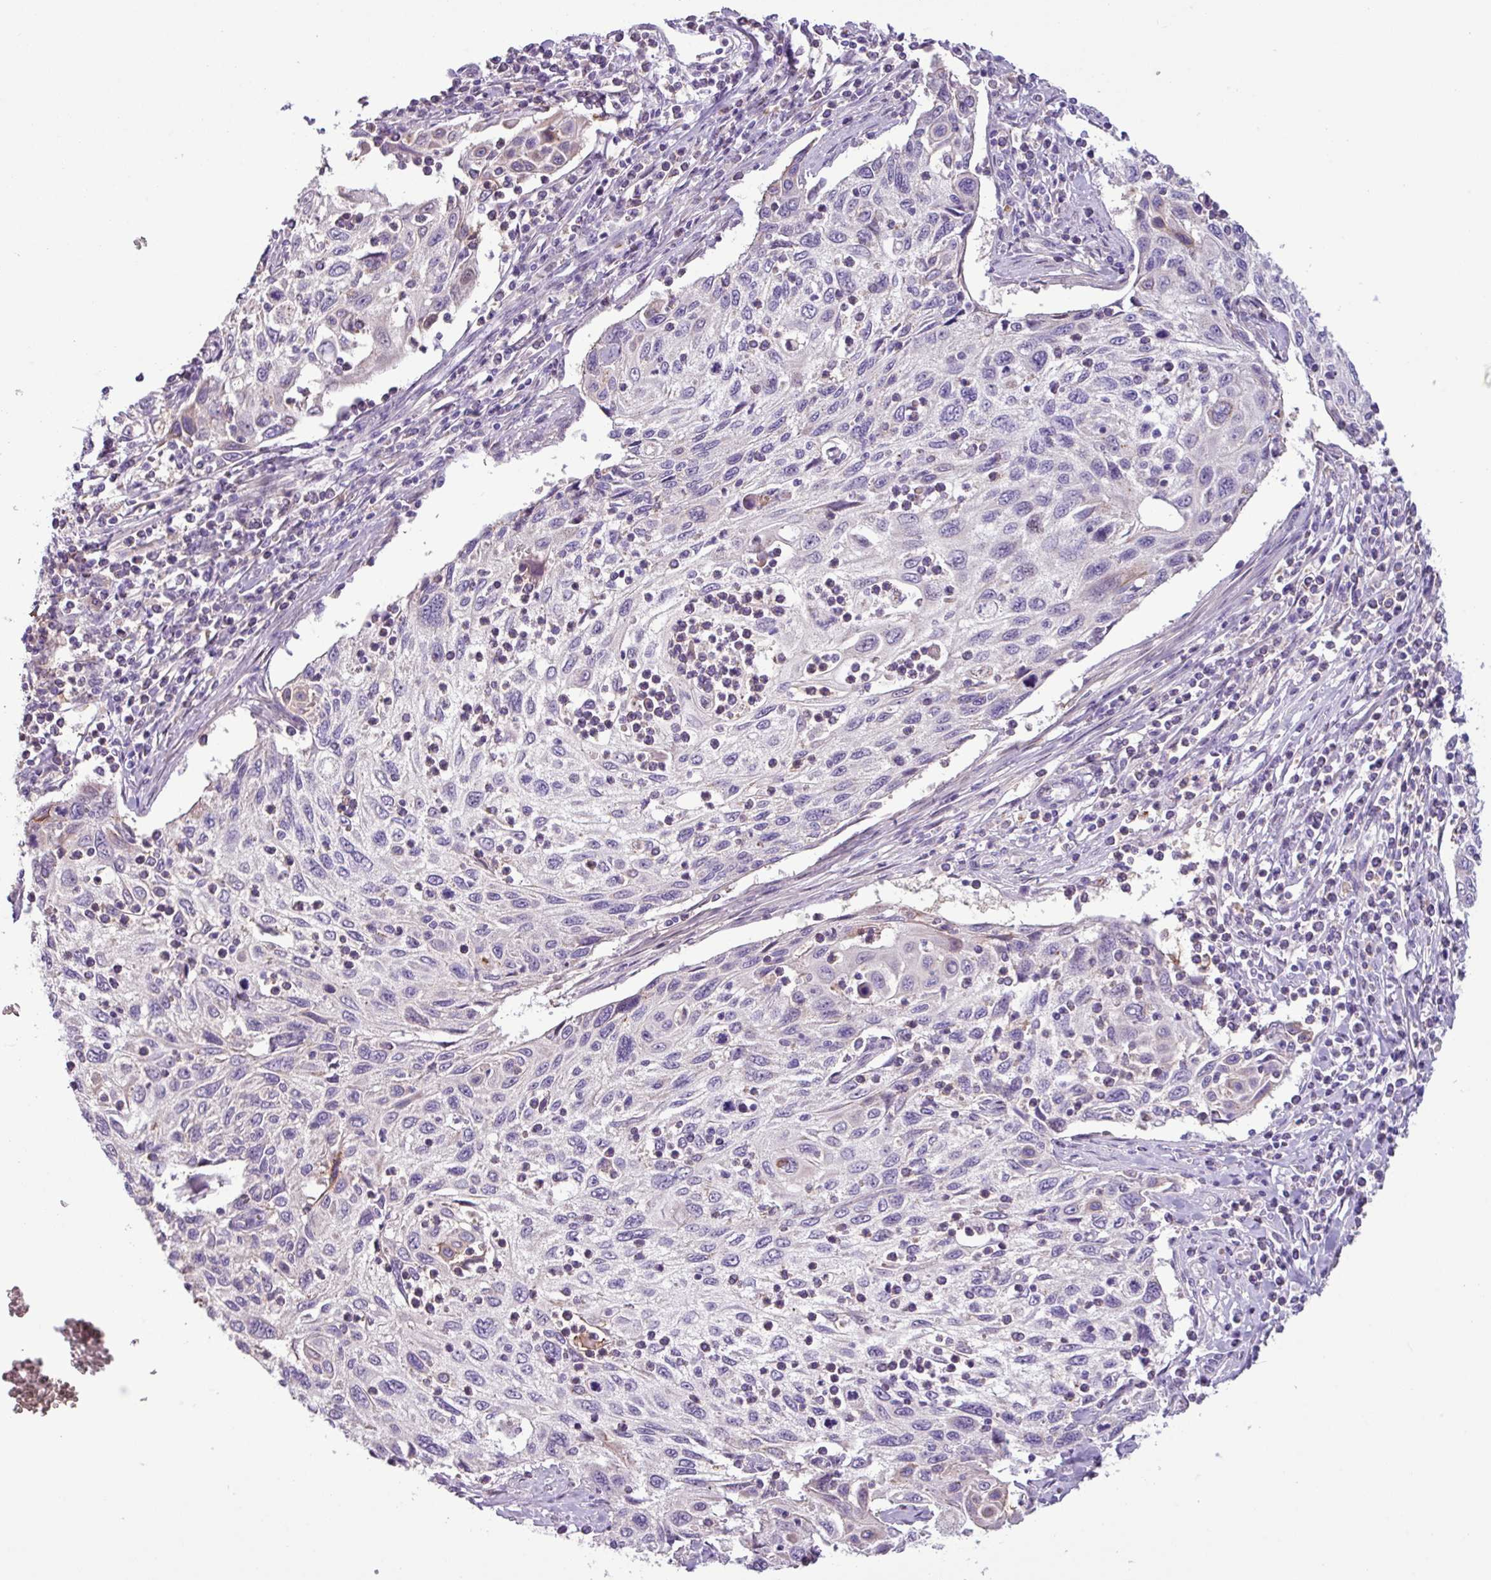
{"staining": {"intensity": "weak", "quantity": "<25%", "location": "cytoplasmic/membranous"}, "tissue": "cervical cancer", "cell_type": "Tumor cells", "image_type": "cancer", "snomed": [{"axis": "morphology", "description": "Squamous cell carcinoma, NOS"}, {"axis": "topography", "description": "Cervix"}], "caption": "This is an immunohistochemistry micrograph of cervical squamous cell carcinoma. There is no positivity in tumor cells.", "gene": "PNLDC1", "patient": {"sex": "female", "age": 70}}